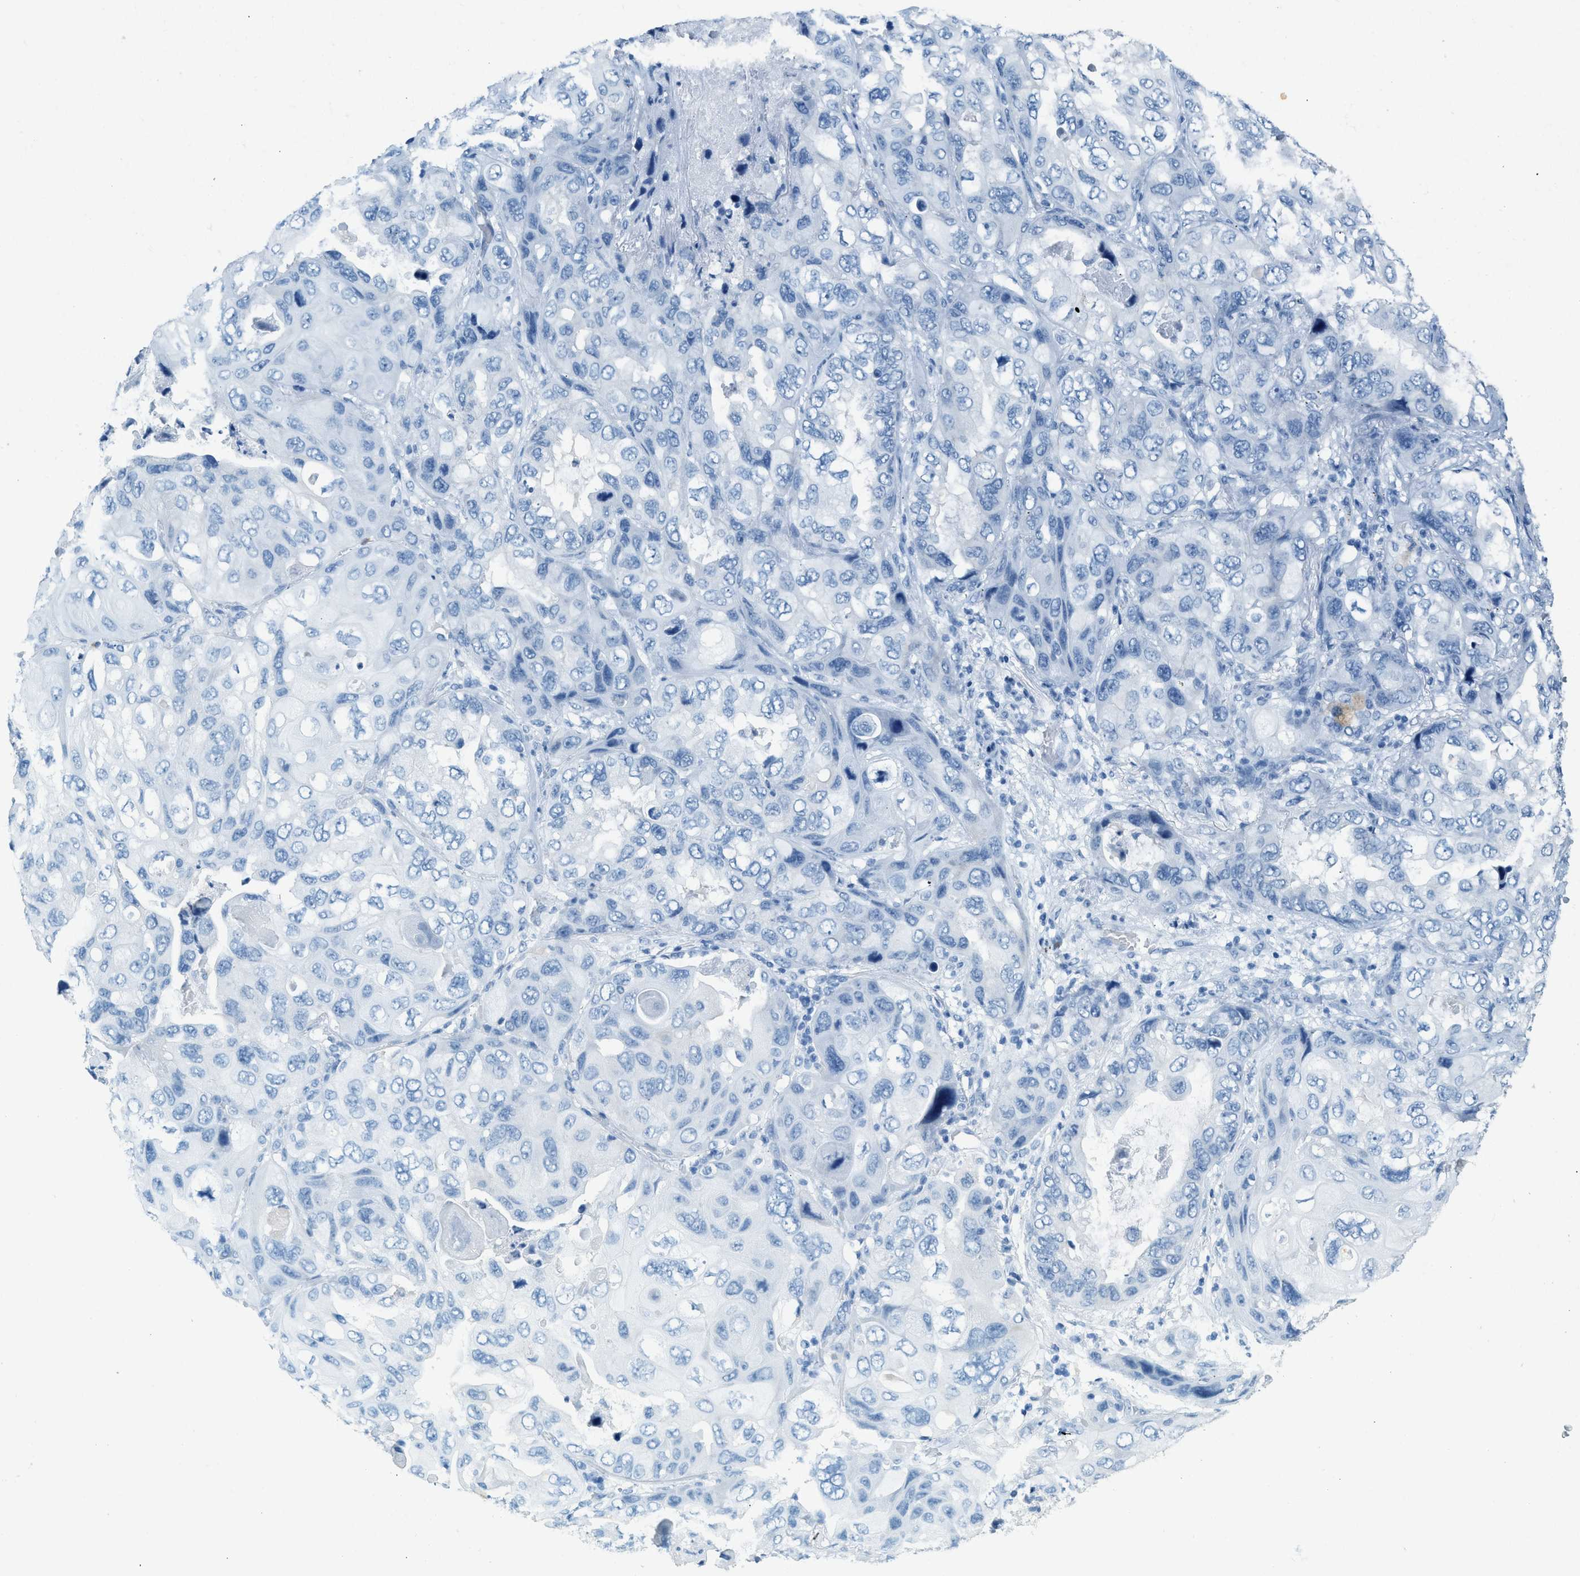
{"staining": {"intensity": "negative", "quantity": "none", "location": "none"}, "tissue": "lung cancer", "cell_type": "Tumor cells", "image_type": "cancer", "snomed": [{"axis": "morphology", "description": "Squamous cell carcinoma, NOS"}, {"axis": "topography", "description": "Lung"}], "caption": "This is an immunohistochemistry photomicrograph of squamous cell carcinoma (lung). There is no positivity in tumor cells.", "gene": "HHATL", "patient": {"sex": "female", "age": 73}}